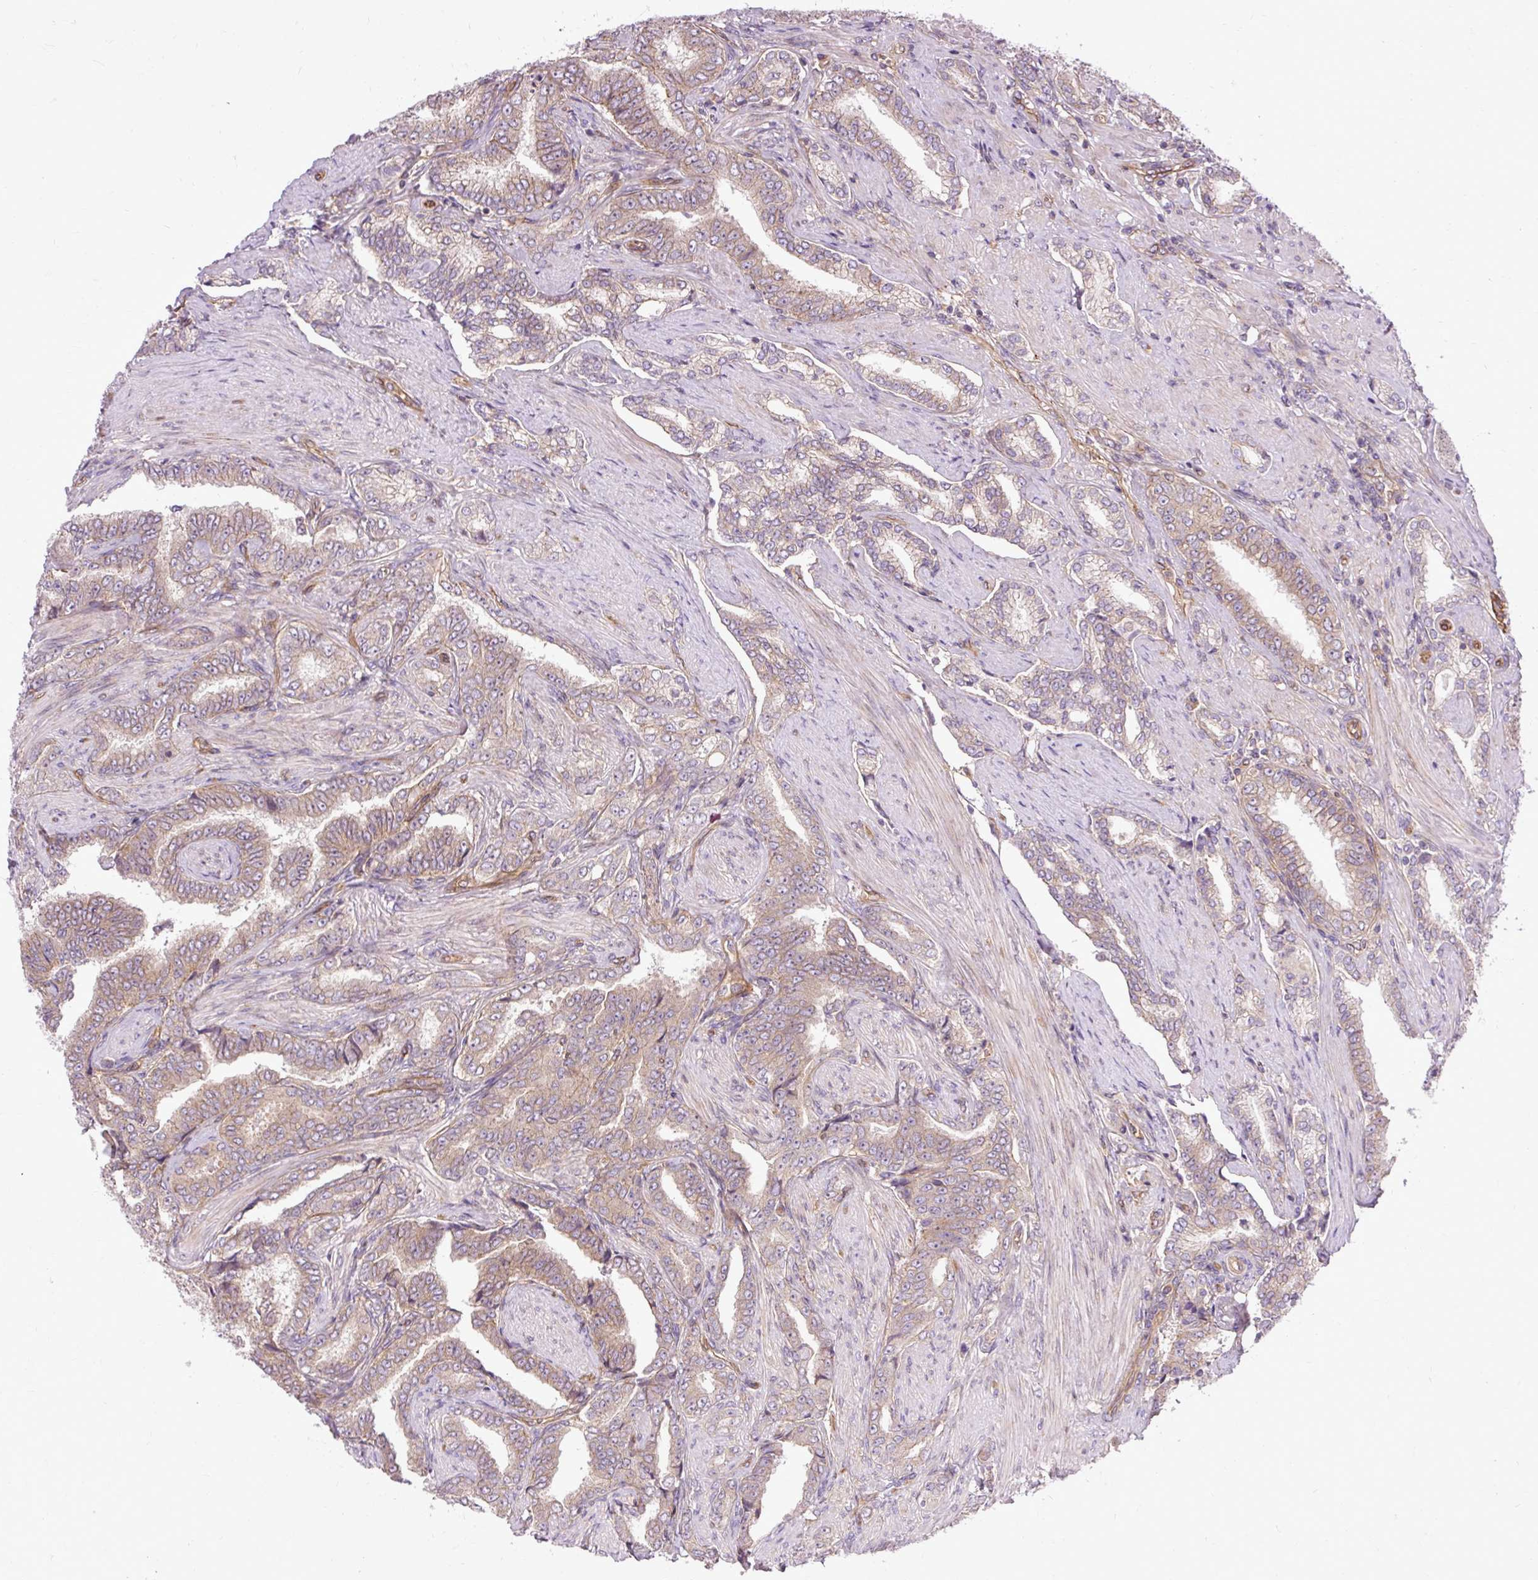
{"staining": {"intensity": "weak", "quantity": "<25%", "location": "cytoplasmic/membranous"}, "tissue": "prostate cancer", "cell_type": "Tumor cells", "image_type": "cancer", "snomed": [{"axis": "morphology", "description": "Adenocarcinoma, High grade"}, {"axis": "topography", "description": "Prostate"}], "caption": "Immunohistochemistry of prostate high-grade adenocarcinoma reveals no staining in tumor cells.", "gene": "CCDC93", "patient": {"sex": "male", "age": 72}}